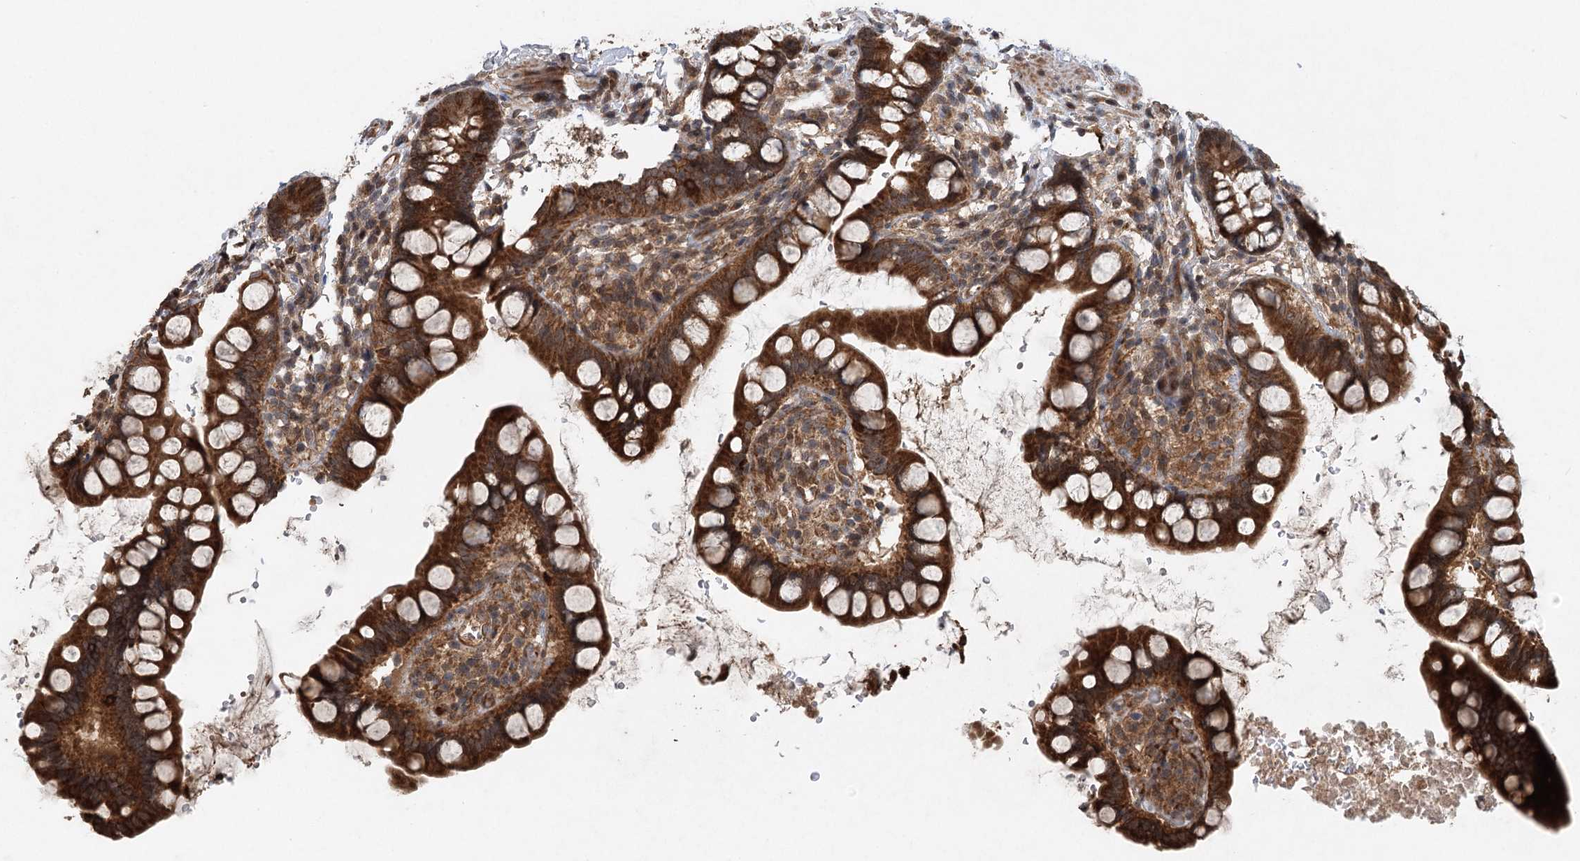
{"staining": {"intensity": "strong", "quantity": ">75%", "location": "cytoplasmic/membranous"}, "tissue": "small intestine", "cell_type": "Glandular cells", "image_type": "normal", "snomed": [{"axis": "morphology", "description": "Normal tissue, NOS"}, {"axis": "topography", "description": "Smooth muscle"}, {"axis": "topography", "description": "Small intestine"}], "caption": "Immunohistochemical staining of unremarkable human small intestine shows strong cytoplasmic/membranous protein expression in approximately >75% of glandular cells.", "gene": "INSIG2", "patient": {"sex": "female", "age": 84}}